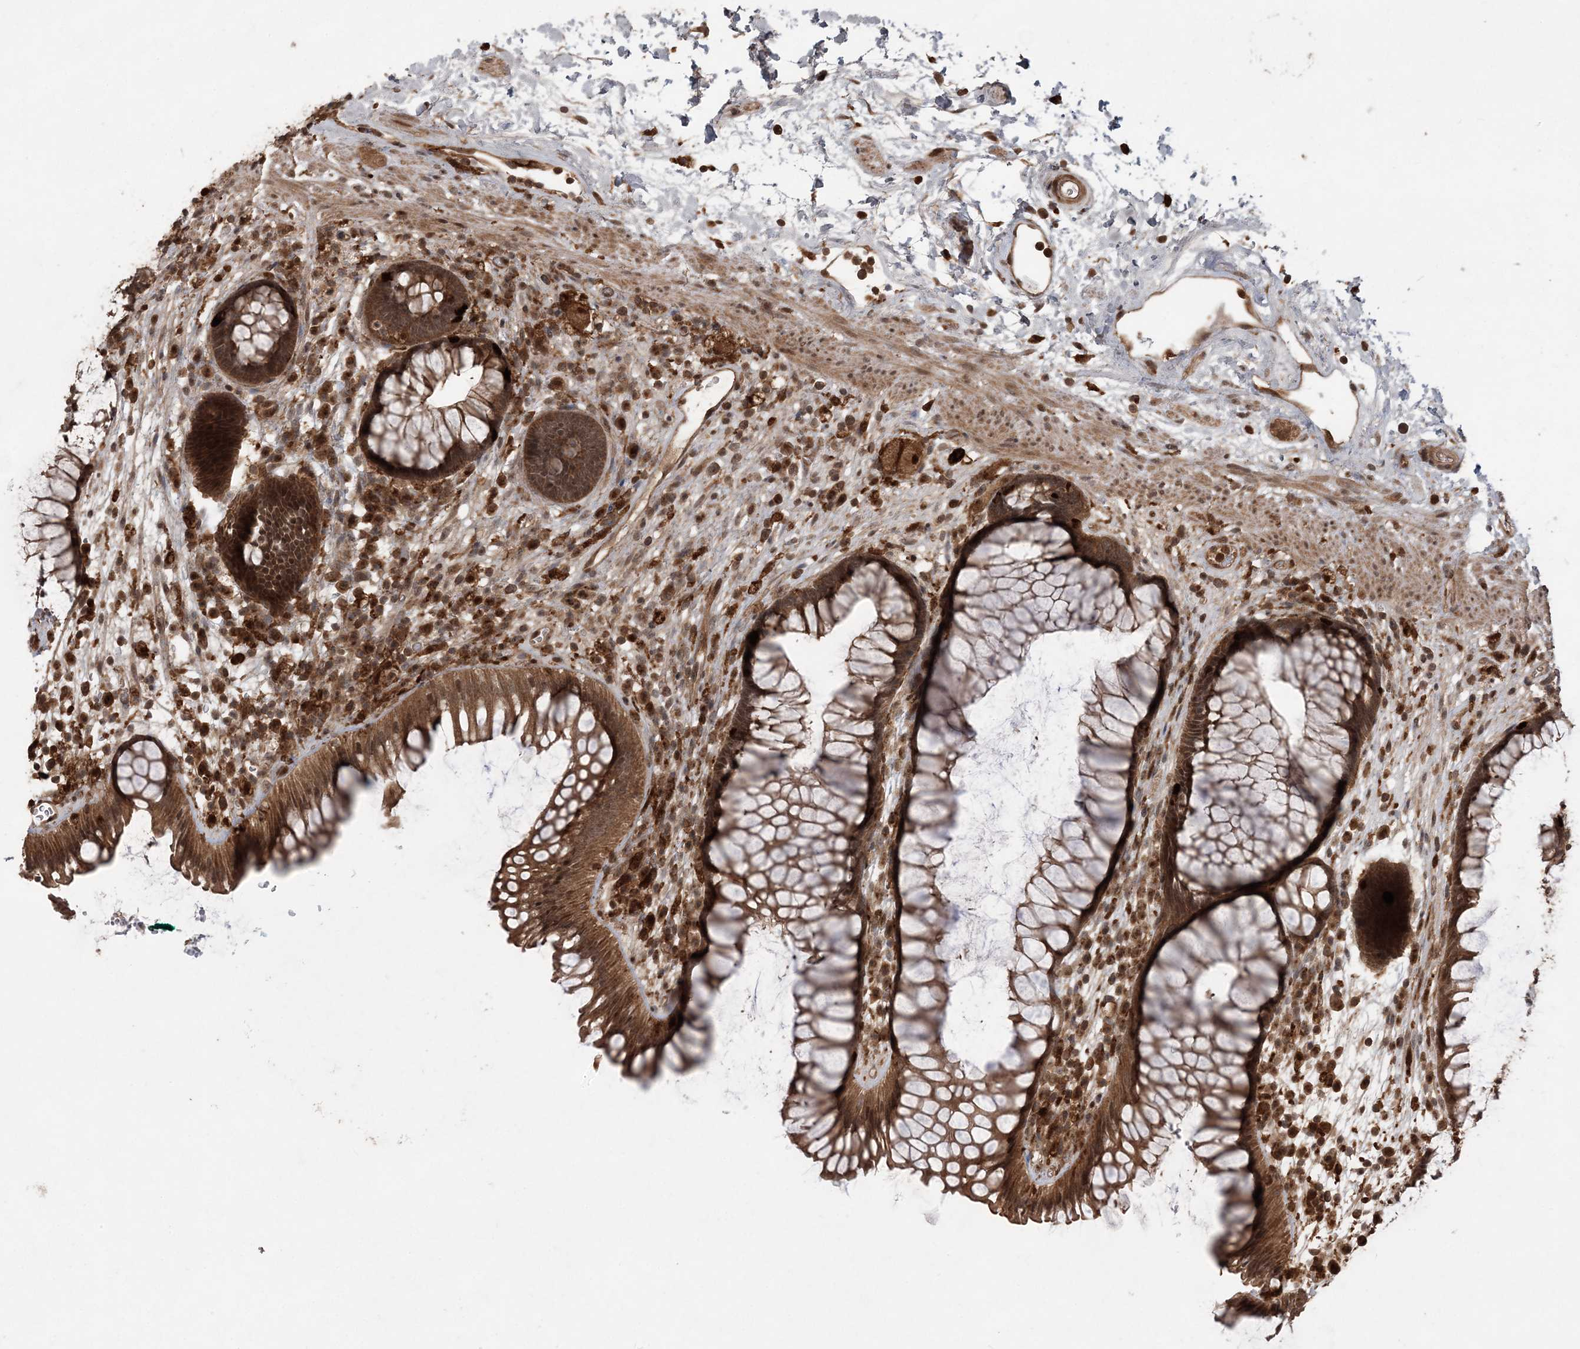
{"staining": {"intensity": "strong", "quantity": ">75%", "location": "cytoplasmic/membranous"}, "tissue": "rectum", "cell_type": "Glandular cells", "image_type": "normal", "snomed": [{"axis": "morphology", "description": "Normal tissue, NOS"}, {"axis": "topography", "description": "Rectum"}], "caption": "Protein staining displays strong cytoplasmic/membranous staining in approximately >75% of glandular cells in unremarkable rectum. The staining was performed using DAB (3,3'-diaminobenzidine), with brown indicating positive protein expression. Nuclei are stained blue with hematoxylin.", "gene": "LACC1", "patient": {"sex": "male", "age": 51}}